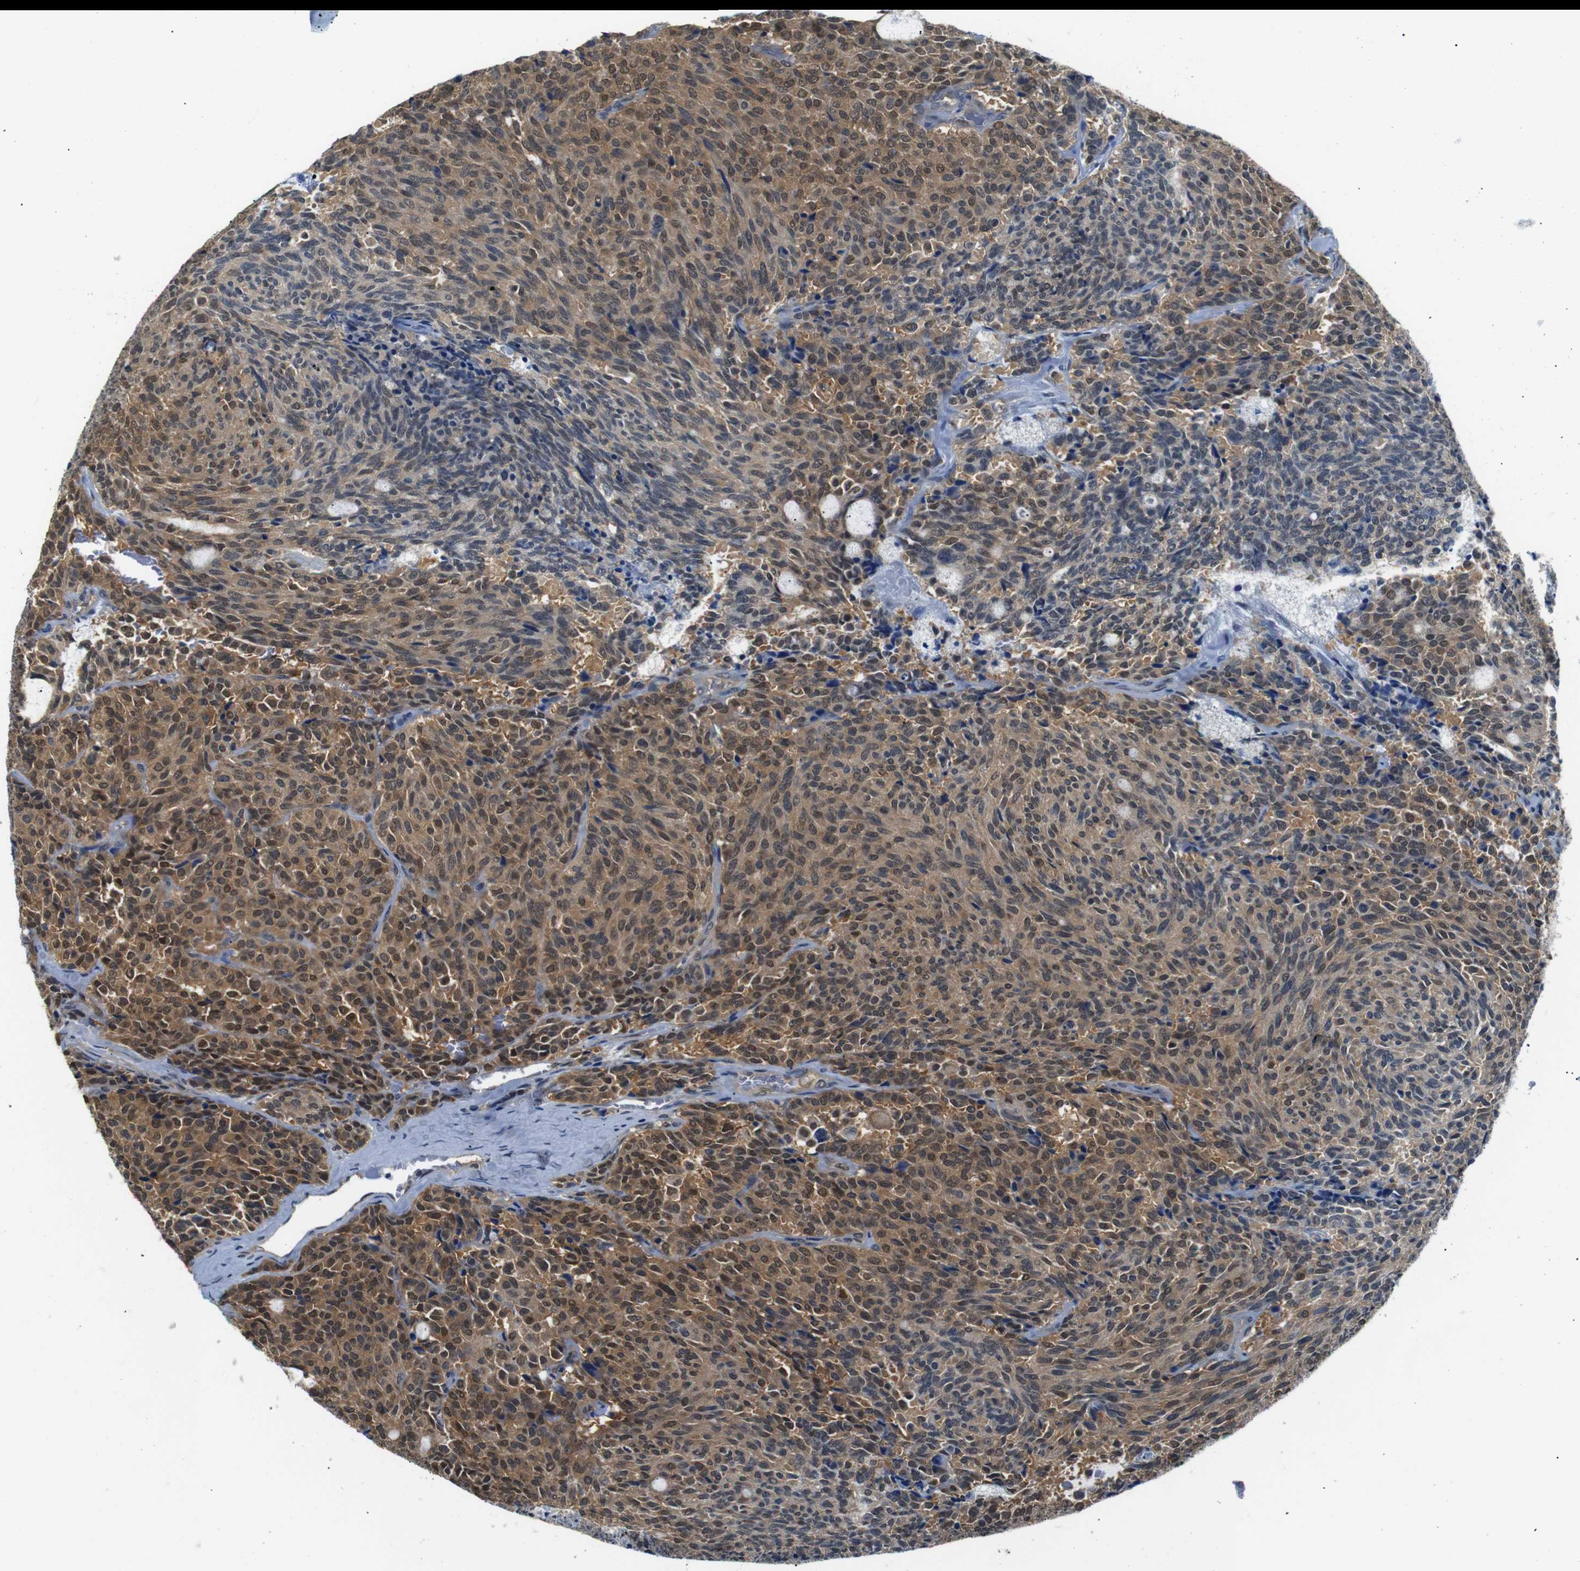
{"staining": {"intensity": "moderate", "quantity": ">75%", "location": "cytoplasmic/membranous,nuclear"}, "tissue": "carcinoid", "cell_type": "Tumor cells", "image_type": "cancer", "snomed": [{"axis": "morphology", "description": "Carcinoid, malignant, NOS"}, {"axis": "topography", "description": "Pancreas"}], "caption": "Protein staining shows moderate cytoplasmic/membranous and nuclear positivity in approximately >75% of tumor cells in malignant carcinoid.", "gene": "UBXN1", "patient": {"sex": "female", "age": 54}}